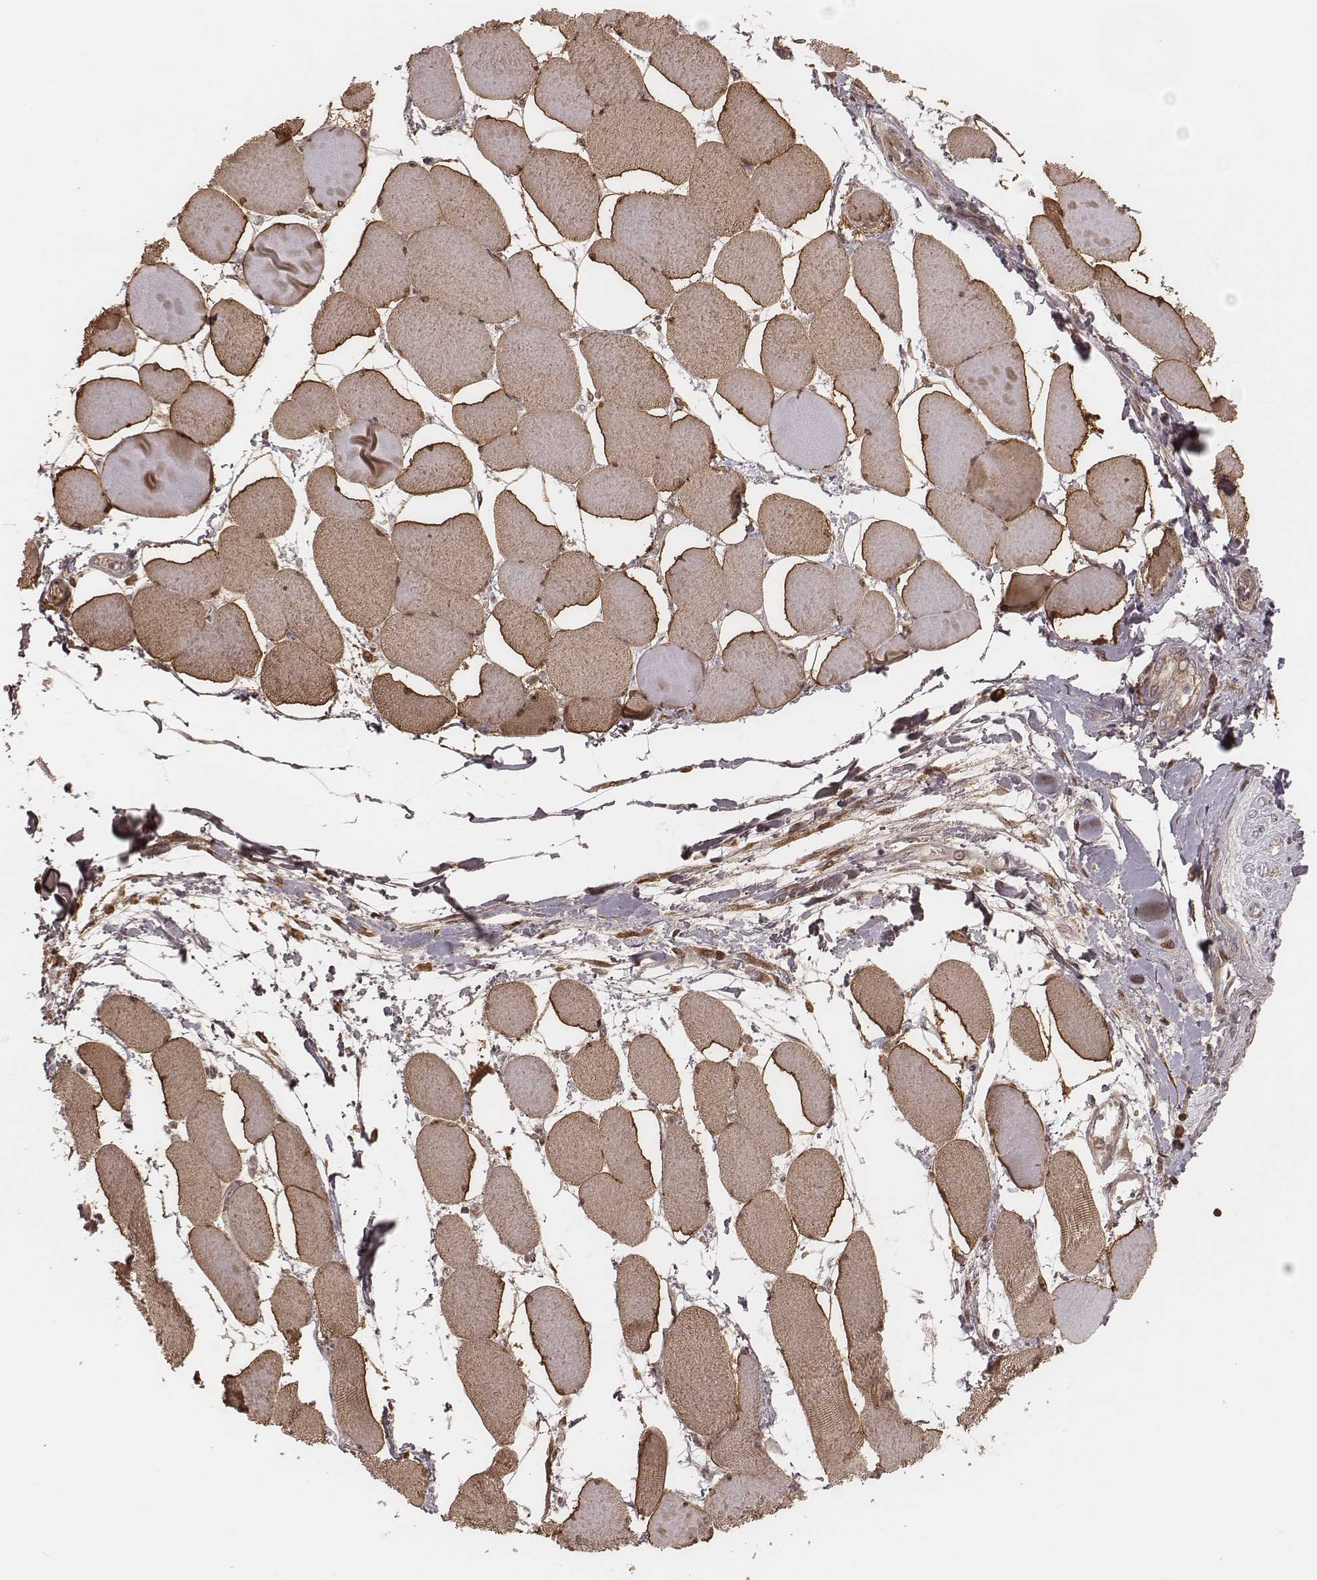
{"staining": {"intensity": "moderate", "quantity": ">75%", "location": "cytoplasmic/membranous"}, "tissue": "skeletal muscle", "cell_type": "Myocytes", "image_type": "normal", "snomed": [{"axis": "morphology", "description": "Normal tissue, NOS"}, {"axis": "topography", "description": "Skeletal muscle"}], "caption": "A medium amount of moderate cytoplasmic/membranous positivity is present in approximately >75% of myocytes in benign skeletal muscle.", "gene": "MYO19", "patient": {"sex": "female", "age": 75}}